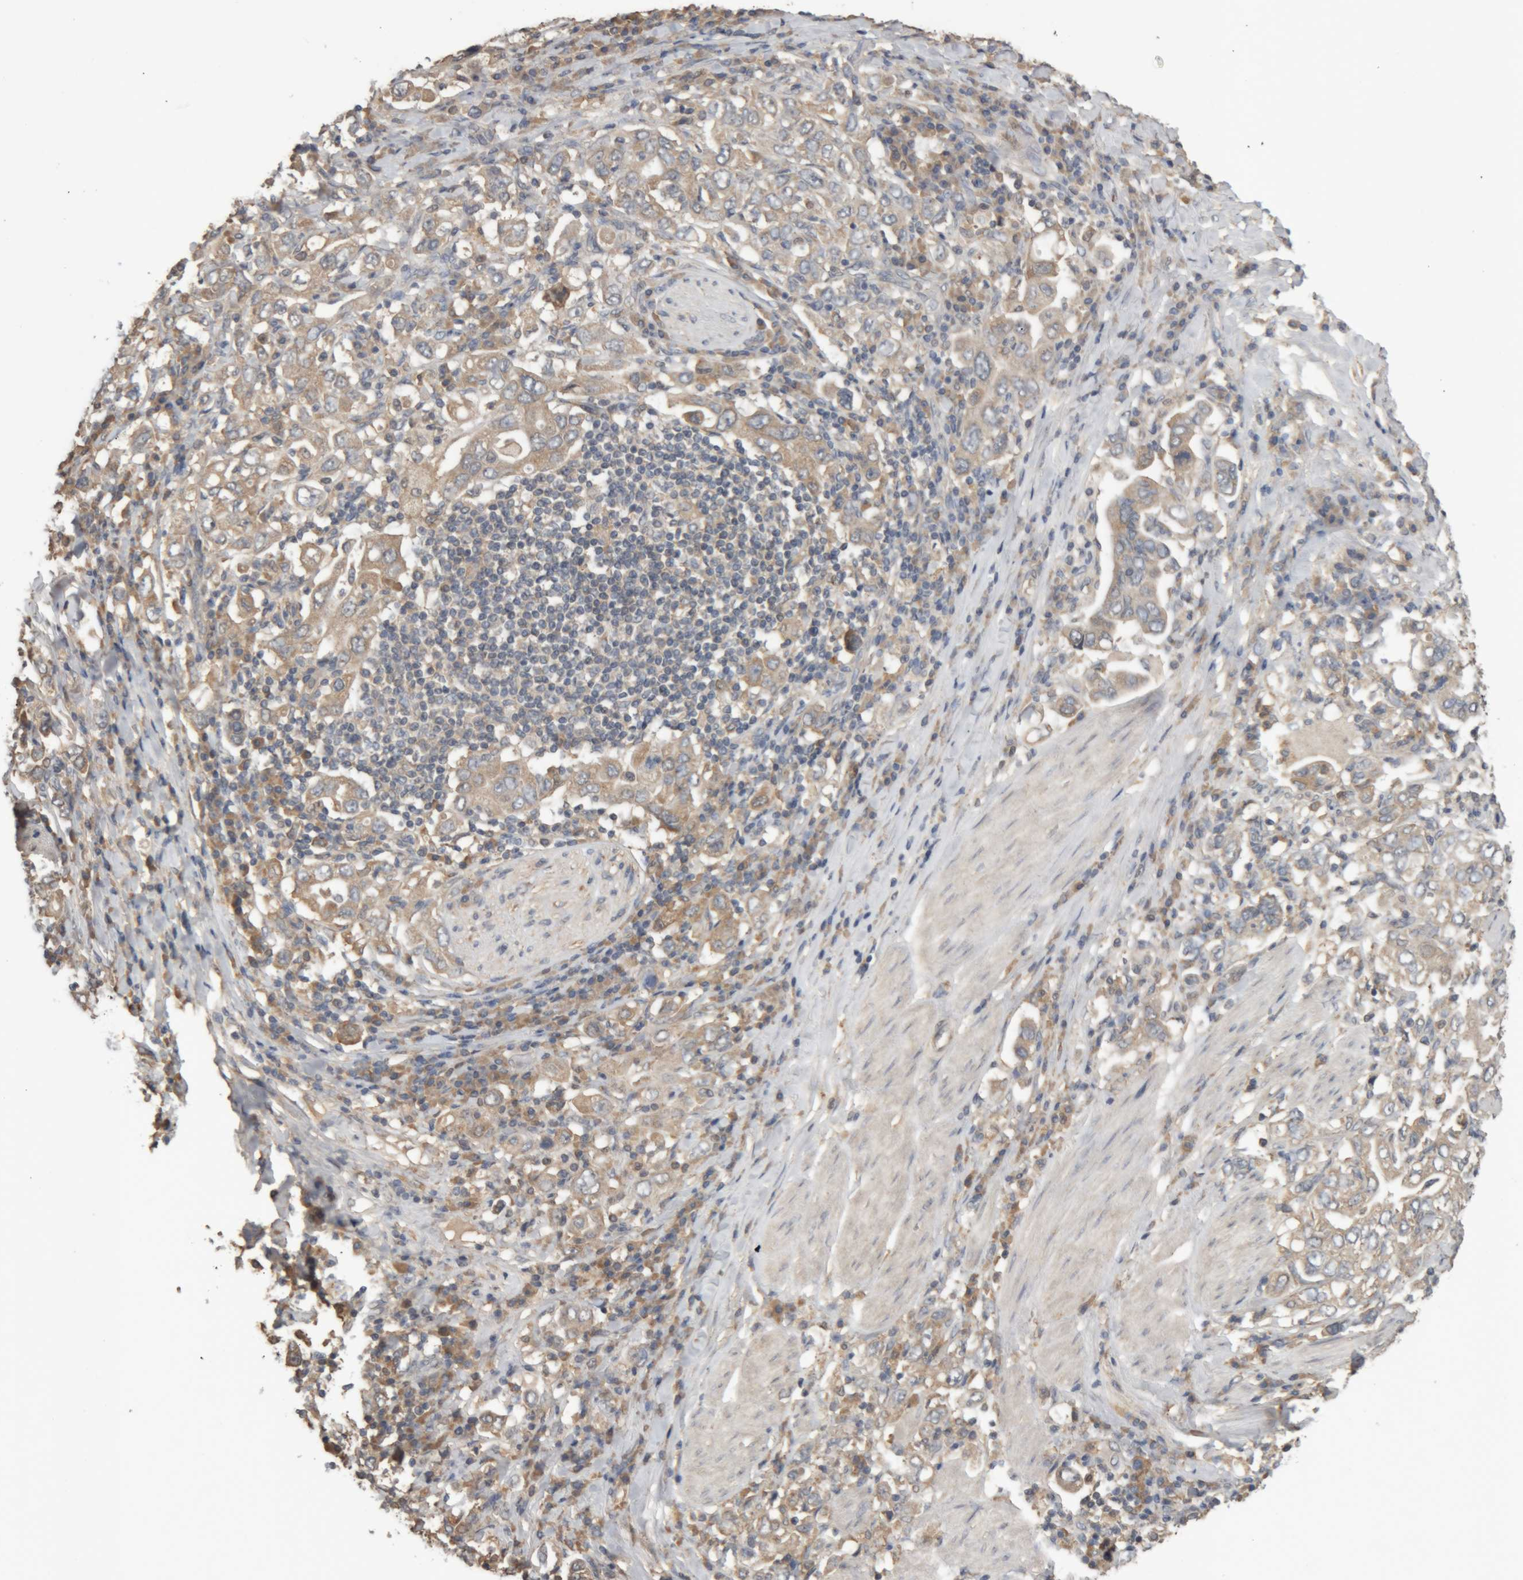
{"staining": {"intensity": "weak", "quantity": ">75%", "location": "cytoplasmic/membranous"}, "tissue": "stomach cancer", "cell_type": "Tumor cells", "image_type": "cancer", "snomed": [{"axis": "morphology", "description": "Adenocarcinoma, NOS"}, {"axis": "topography", "description": "Stomach, upper"}], "caption": "This photomicrograph exhibits immunohistochemistry staining of adenocarcinoma (stomach), with low weak cytoplasmic/membranous positivity in about >75% of tumor cells.", "gene": "TMED7", "patient": {"sex": "male", "age": 62}}